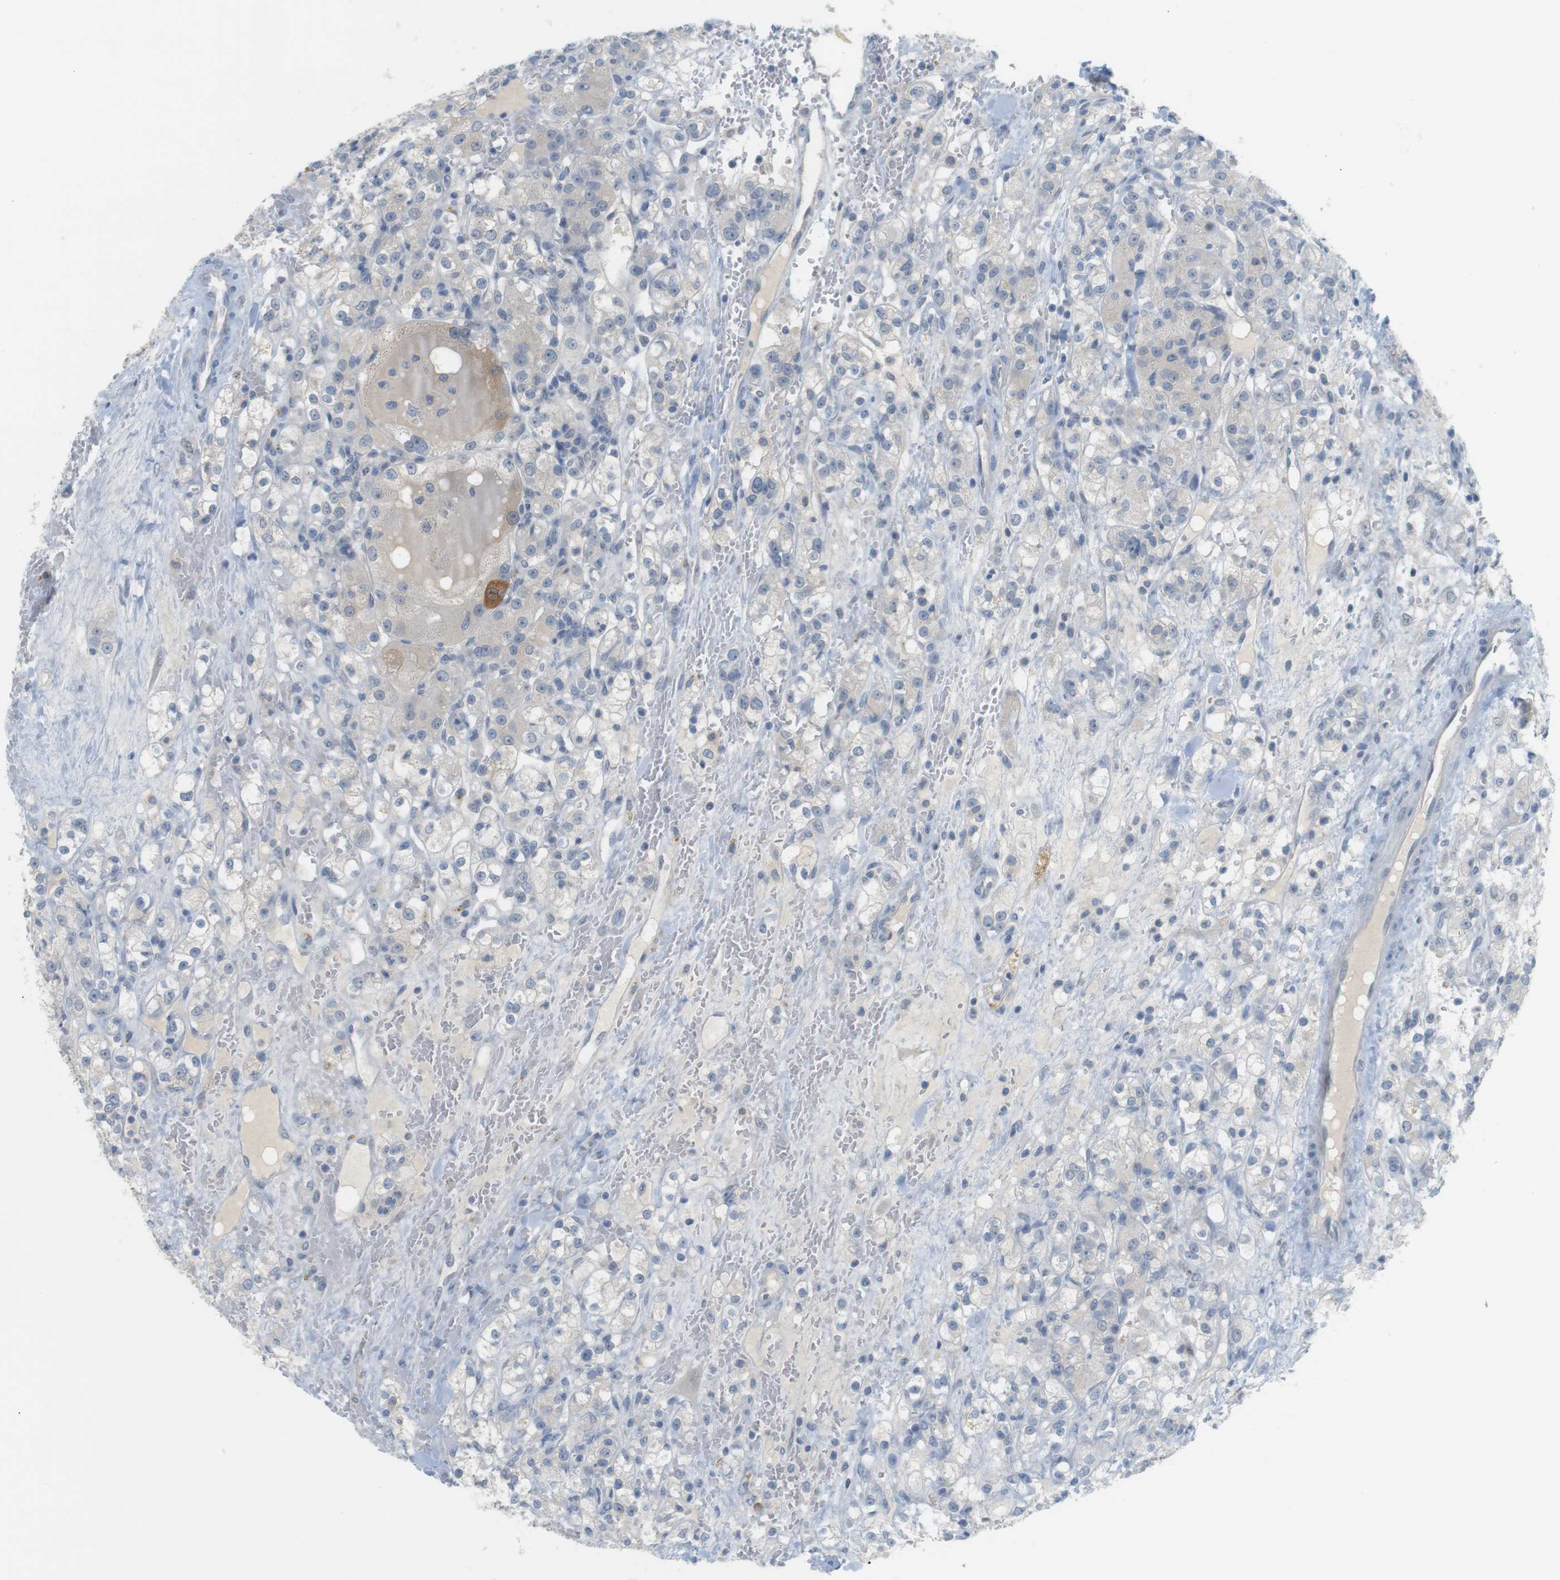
{"staining": {"intensity": "negative", "quantity": "none", "location": "none"}, "tissue": "renal cancer", "cell_type": "Tumor cells", "image_type": "cancer", "snomed": [{"axis": "morphology", "description": "Normal tissue, NOS"}, {"axis": "morphology", "description": "Adenocarcinoma, NOS"}, {"axis": "topography", "description": "Kidney"}], "caption": "Immunohistochemistry (IHC) image of renal adenocarcinoma stained for a protein (brown), which displays no positivity in tumor cells.", "gene": "CREB3L2", "patient": {"sex": "male", "age": 61}}